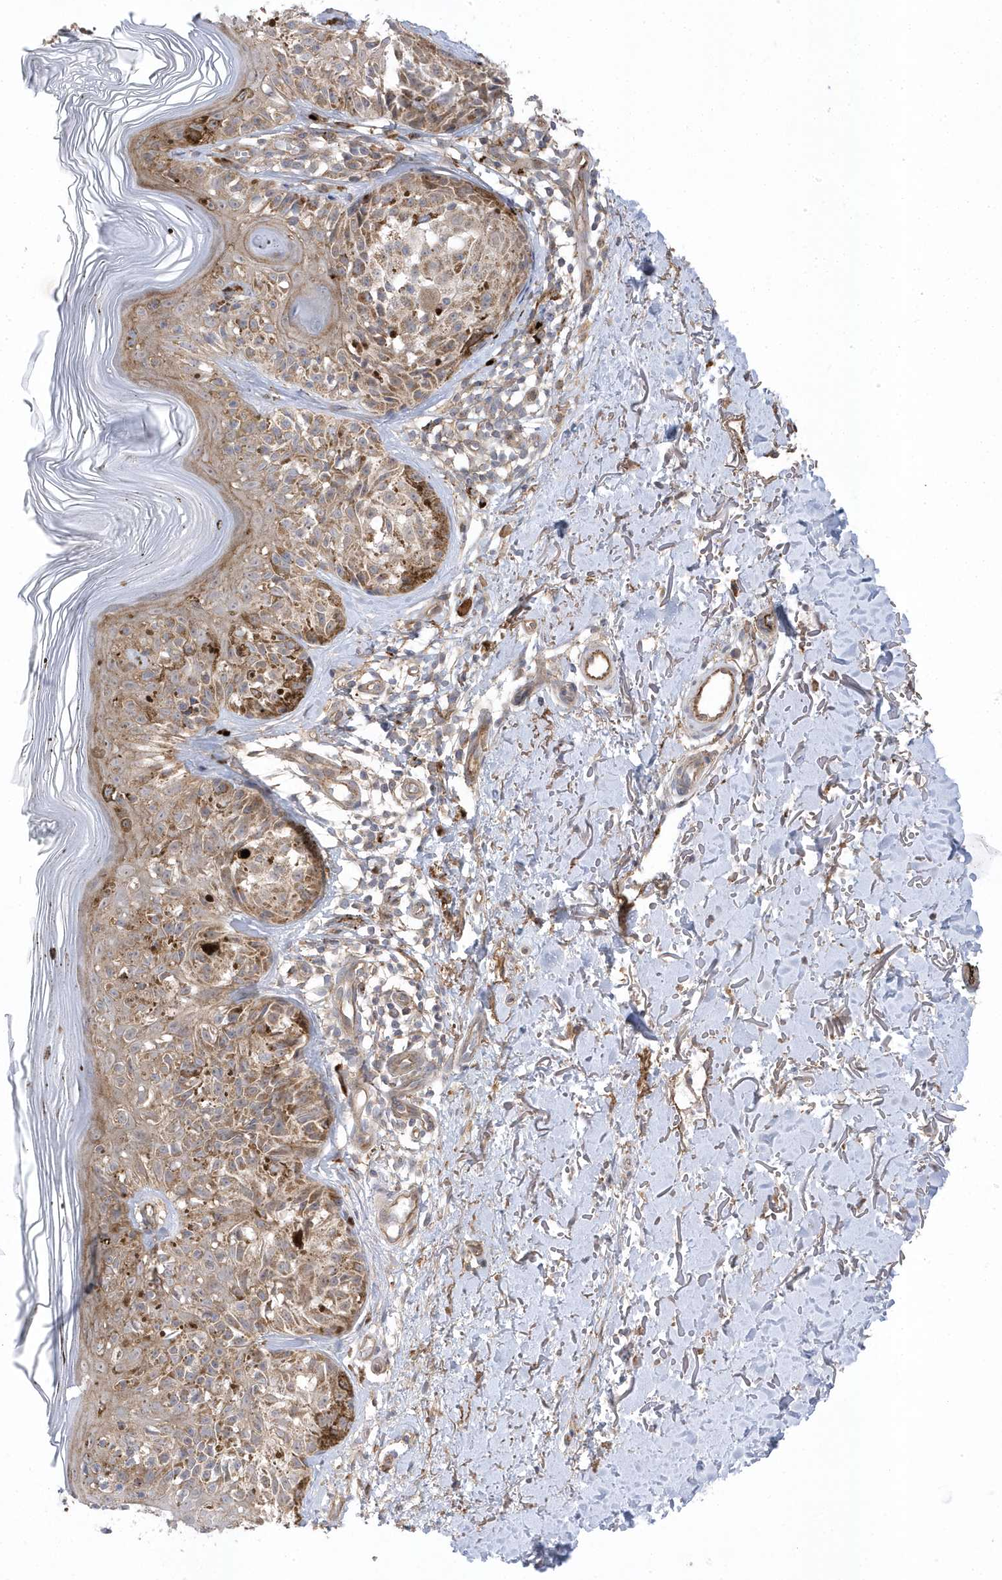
{"staining": {"intensity": "moderate", "quantity": ">75%", "location": "cytoplasmic/membranous"}, "tissue": "melanoma", "cell_type": "Tumor cells", "image_type": "cancer", "snomed": [{"axis": "morphology", "description": "Malignant melanoma, NOS"}, {"axis": "topography", "description": "Skin"}], "caption": "Malignant melanoma was stained to show a protein in brown. There is medium levels of moderate cytoplasmic/membranous expression in approximately >75% of tumor cells.", "gene": "ANAPC1", "patient": {"sex": "female", "age": 50}}